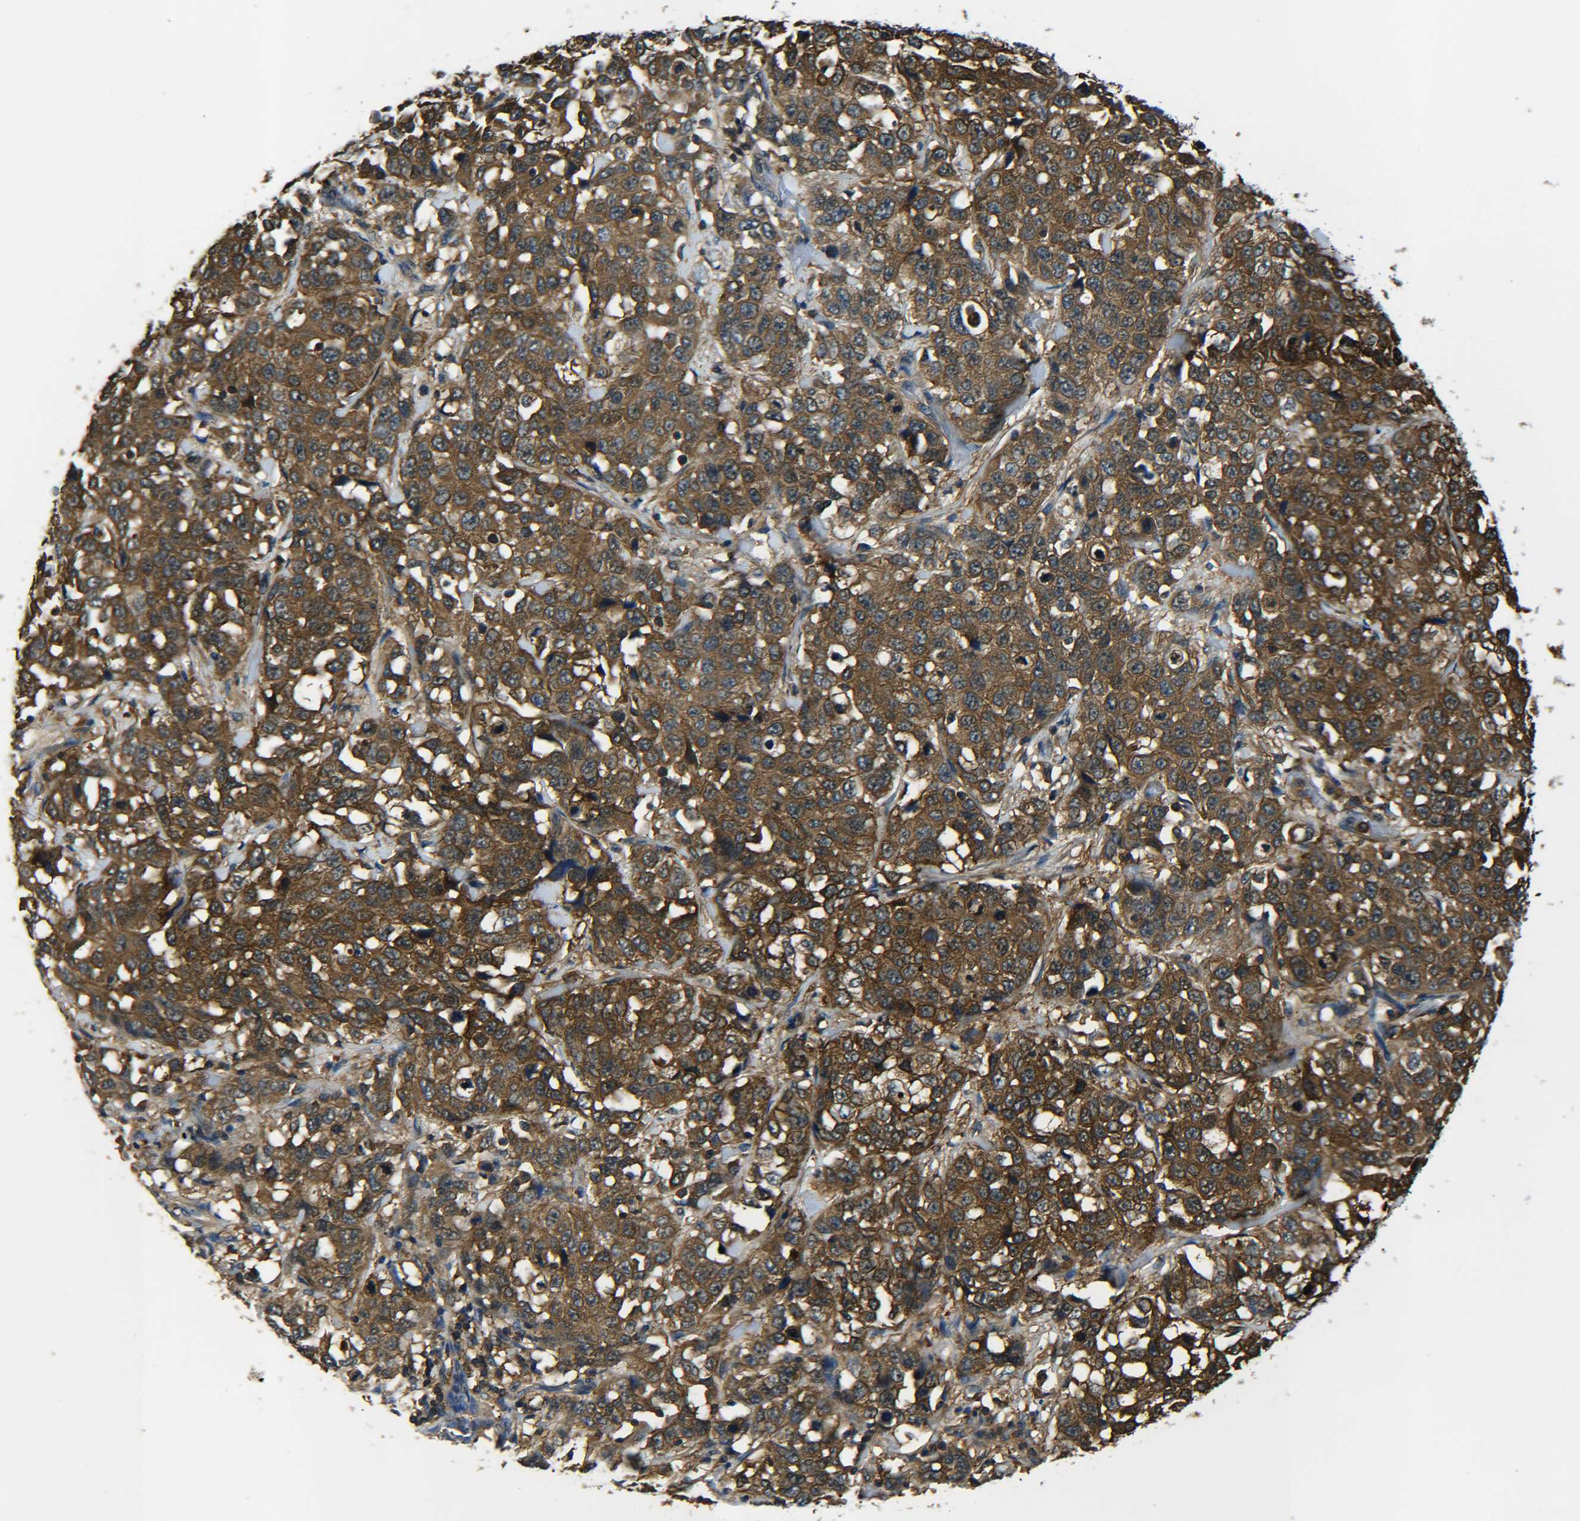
{"staining": {"intensity": "strong", "quantity": ">75%", "location": "cytoplasmic/membranous"}, "tissue": "stomach cancer", "cell_type": "Tumor cells", "image_type": "cancer", "snomed": [{"axis": "morphology", "description": "Normal tissue, NOS"}, {"axis": "morphology", "description": "Adenocarcinoma, NOS"}, {"axis": "topography", "description": "Stomach"}], "caption": "Strong cytoplasmic/membranous protein staining is identified in about >75% of tumor cells in stomach cancer.", "gene": "PREB", "patient": {"sex": "male", "age": 48}}